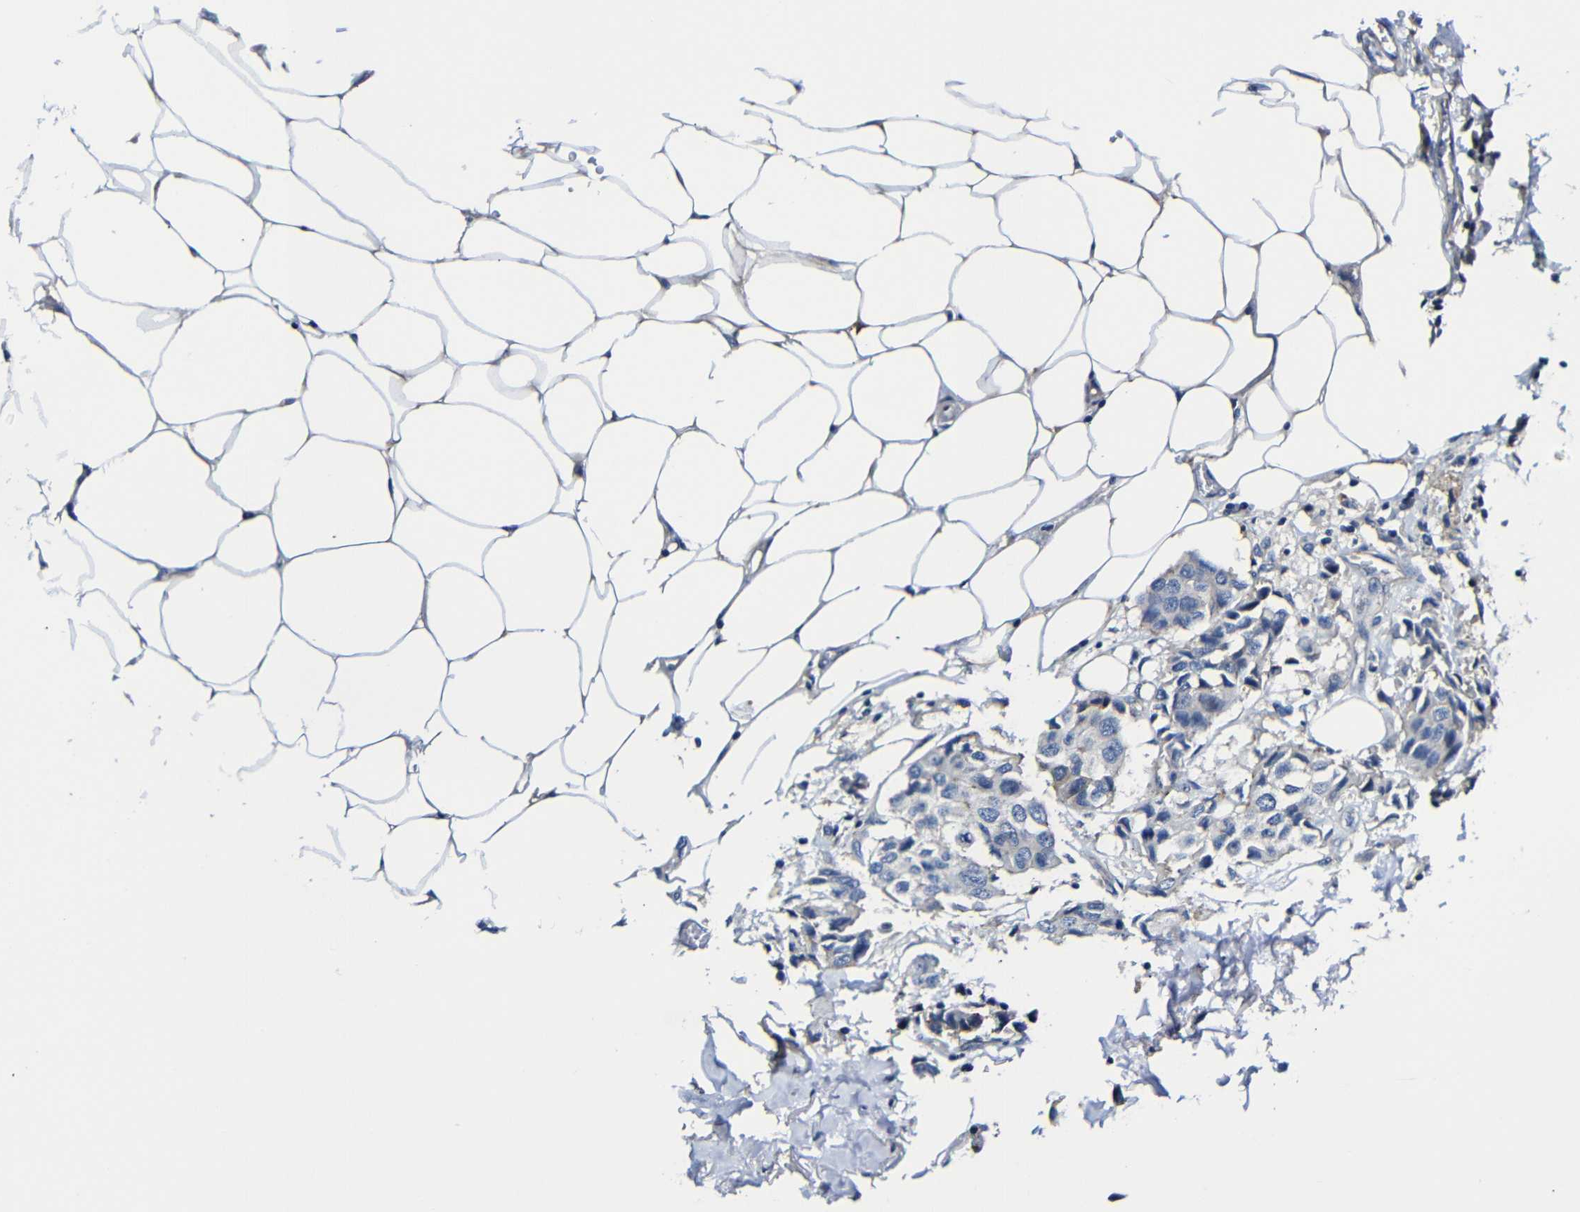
{"staining": {"intensity": "negative", "quantity": "none", "location": "none"}, "tissue": "breast cancer", "cell_type": "Tumor cells", "image_type": "cancer", "snomed": [{"axis": "morphology", "description": "Duct carcinoma"}, {"axis": "topography", "description": "Breast"}], "caption": "Infiltrating ductal carcinoma (breast) stained for a protein using immunohistochemistry (IHC) exhibits no staining tumor cells.", "gene": "AFDN", "patient": {"sex": "female", "age": 80}}